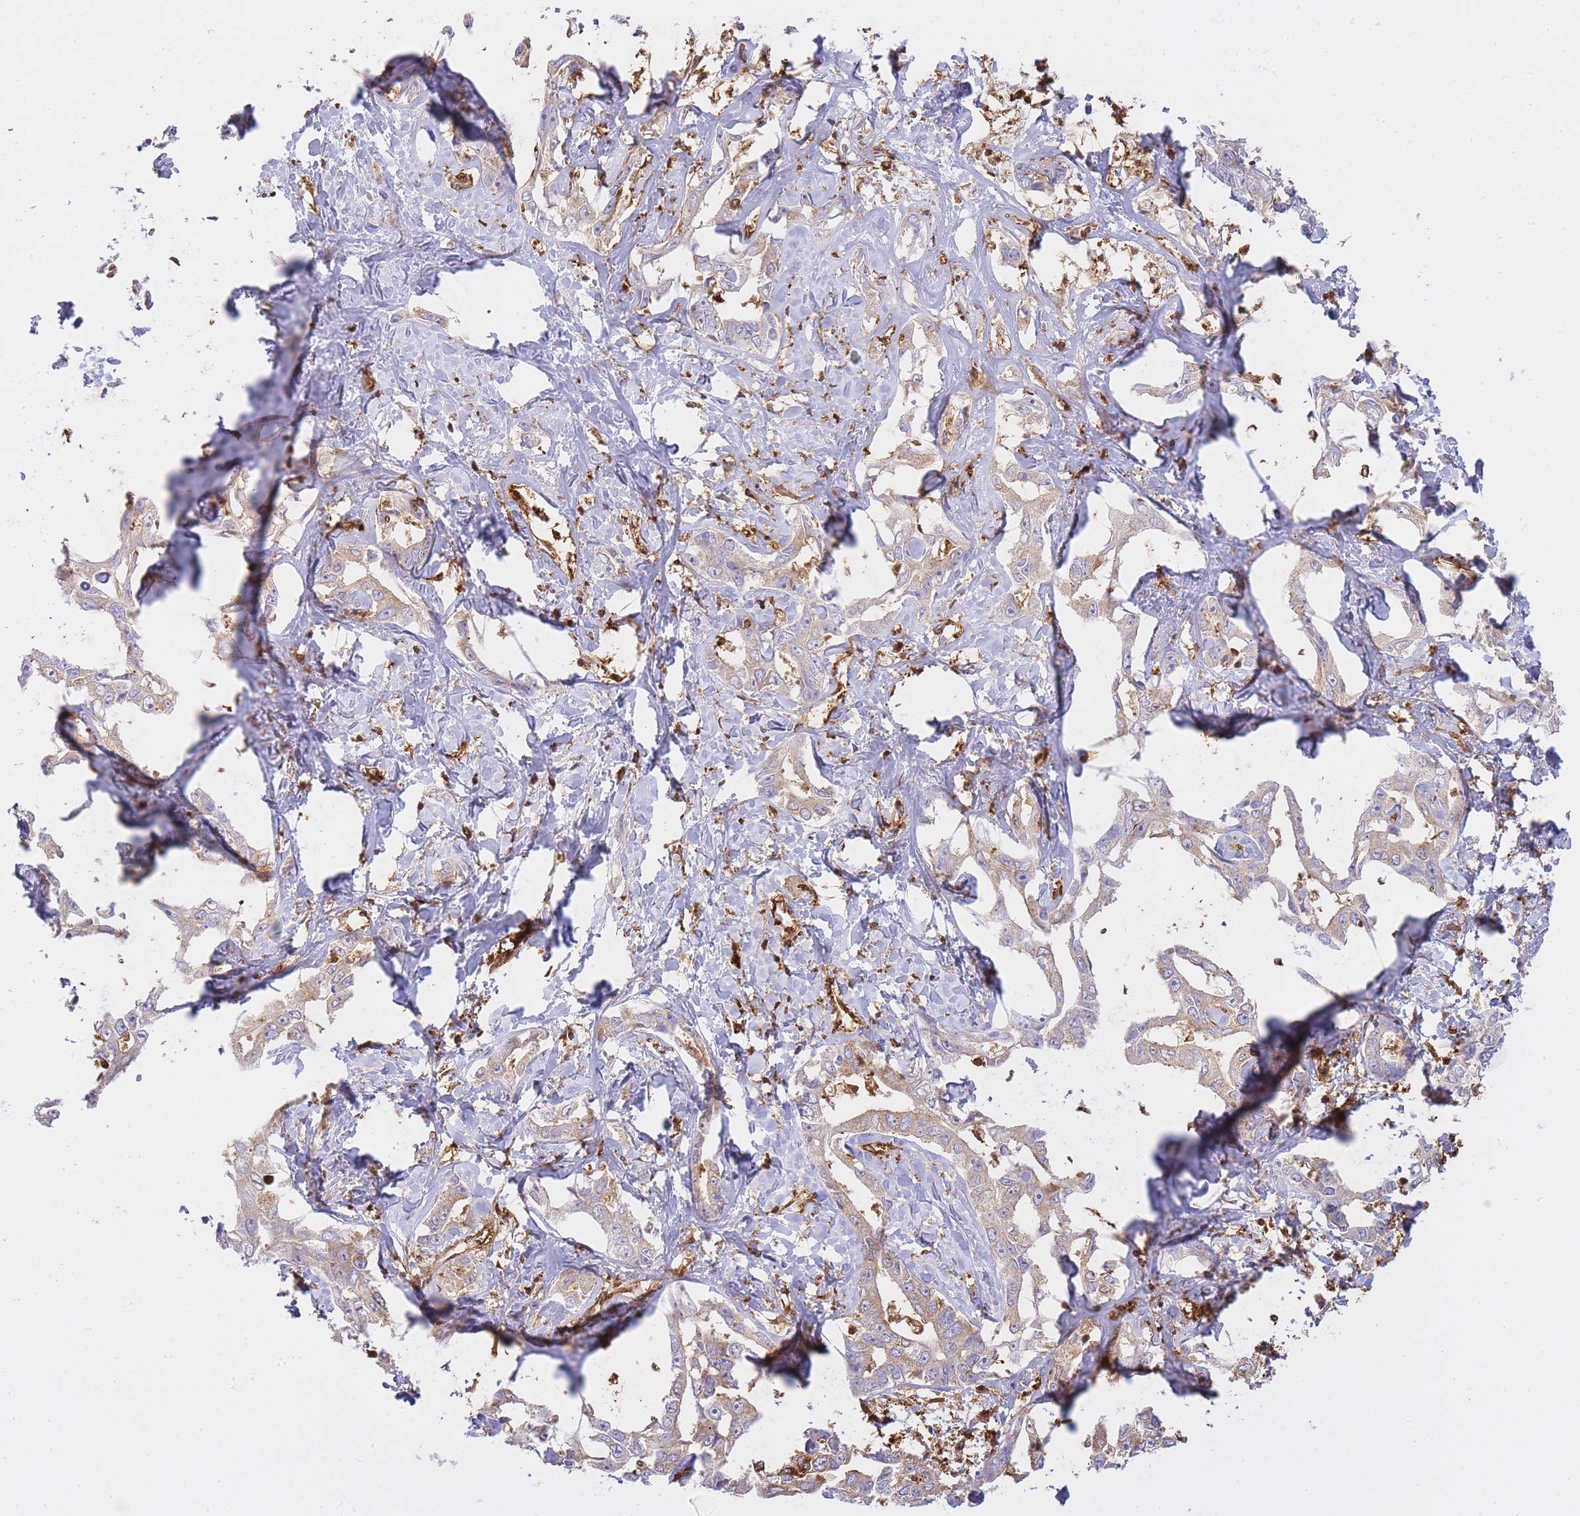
{"staining": {"intensity": "moderate", "quantity": "25%-75%", "location": "cytoplasmic/membranous"}, "tissue": "liver cancer", "cell_type": "Tumor cells", "image_type": "cancer", "snomed": [{"axis": "morphology", "description": "Cholangiocarcinoma"}, {"axis": "topography", "description": "Liver"}], "caption": "A brown stain shows moderate cytoplasmic/membranous staining of a protein in human liver cancer (cholangiocarcinoma) tumor cells.", "gene": "MSN", "patient": {"sex": "male", "age": 59}}